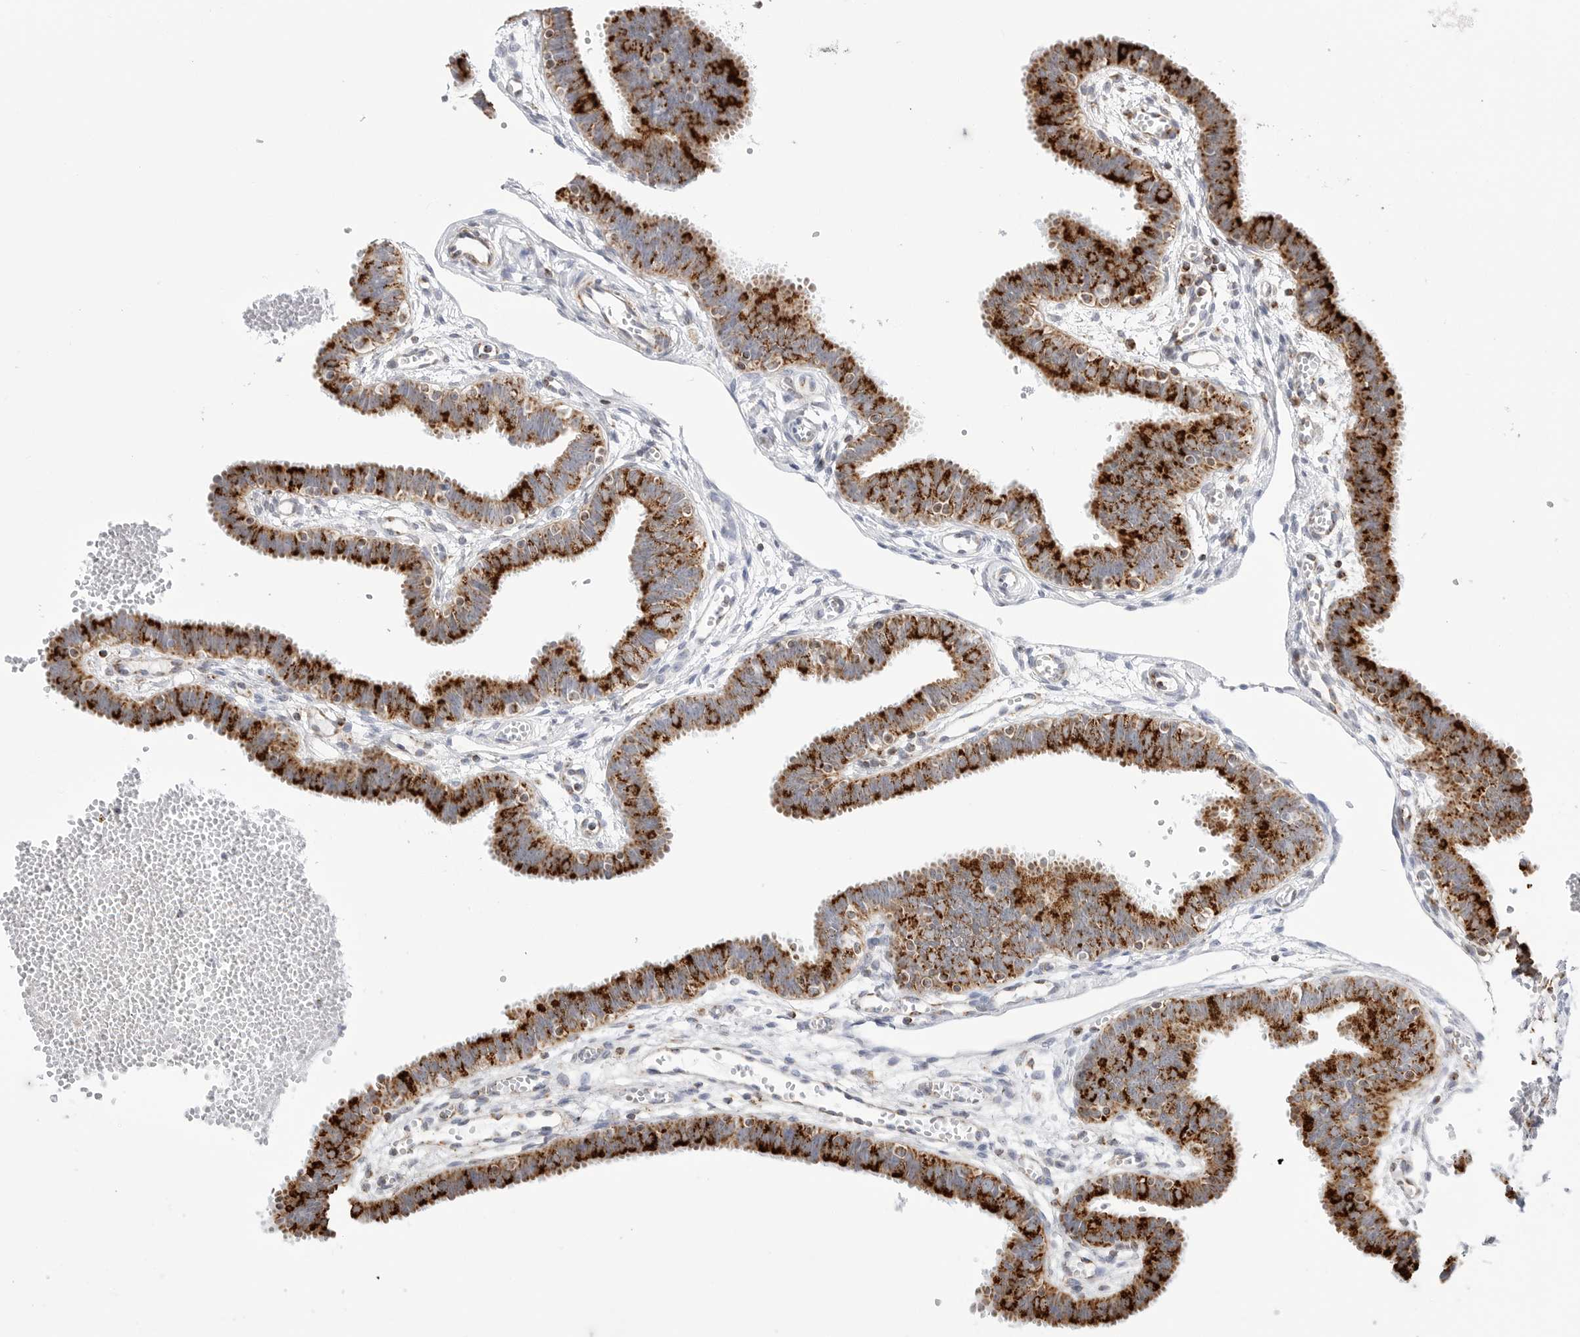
{"staining": {"intensity": "strong", "quantity": ">75%", "location": "cytoplasmic/membranous"}, "tissue": "fallopian tube", "cell_type": "Glandular cells", "image_type": "normal", "snomed": [{"axis": "morphology", "description": "Normal tissue, NOS"}, {"axis": "topography", "description": "Fallopian tube"}, {"axis": "topography", "description": "Placenta"}], "caption": "This image demonstrates IHC staining of unremarkable fallopian tube, with high strong cytoplasmic/membranous expression in about >75% of glandular cells.", "gene": "ATP5IF1", "patient": {"sex": "female", "age": 32}}